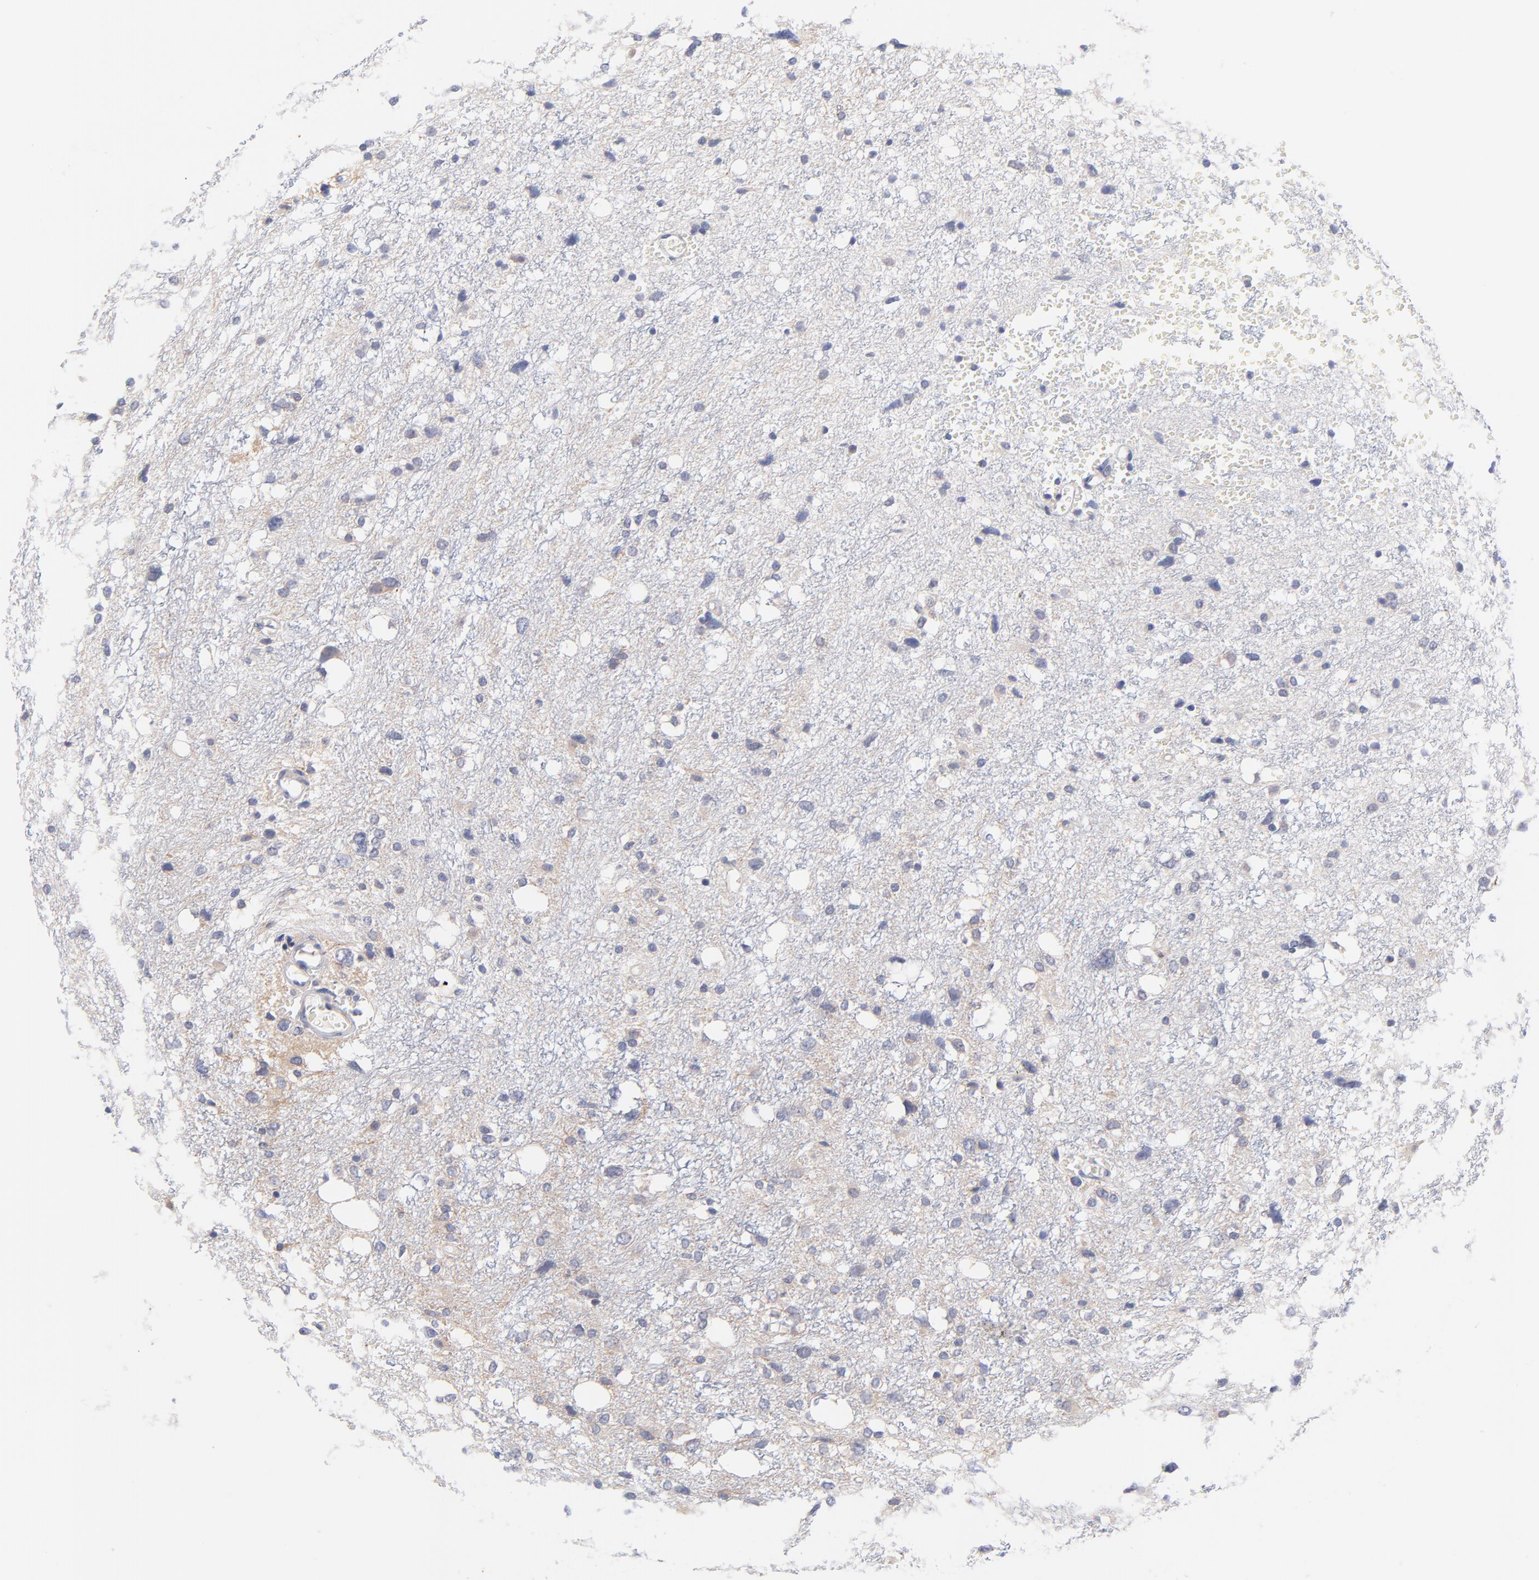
{"staining": {"intensity": "negative", "quantity": "none", "location": "none"}, "tissue": "glioma", "cell_type": "Tumor cells", "image_type": "cancer", "snomed": [{"axis": "morphology", "description": "Glioma, malignant, High grade"}, {"axis": "topography", "description": "Brain"}], "caption": "Immunohistochemistry (IHC) of malignant glioma (high-grade) shows no expression in tumor cells.", "gene": "AFF2", "patient": {"sex": "female", "age": 59}}